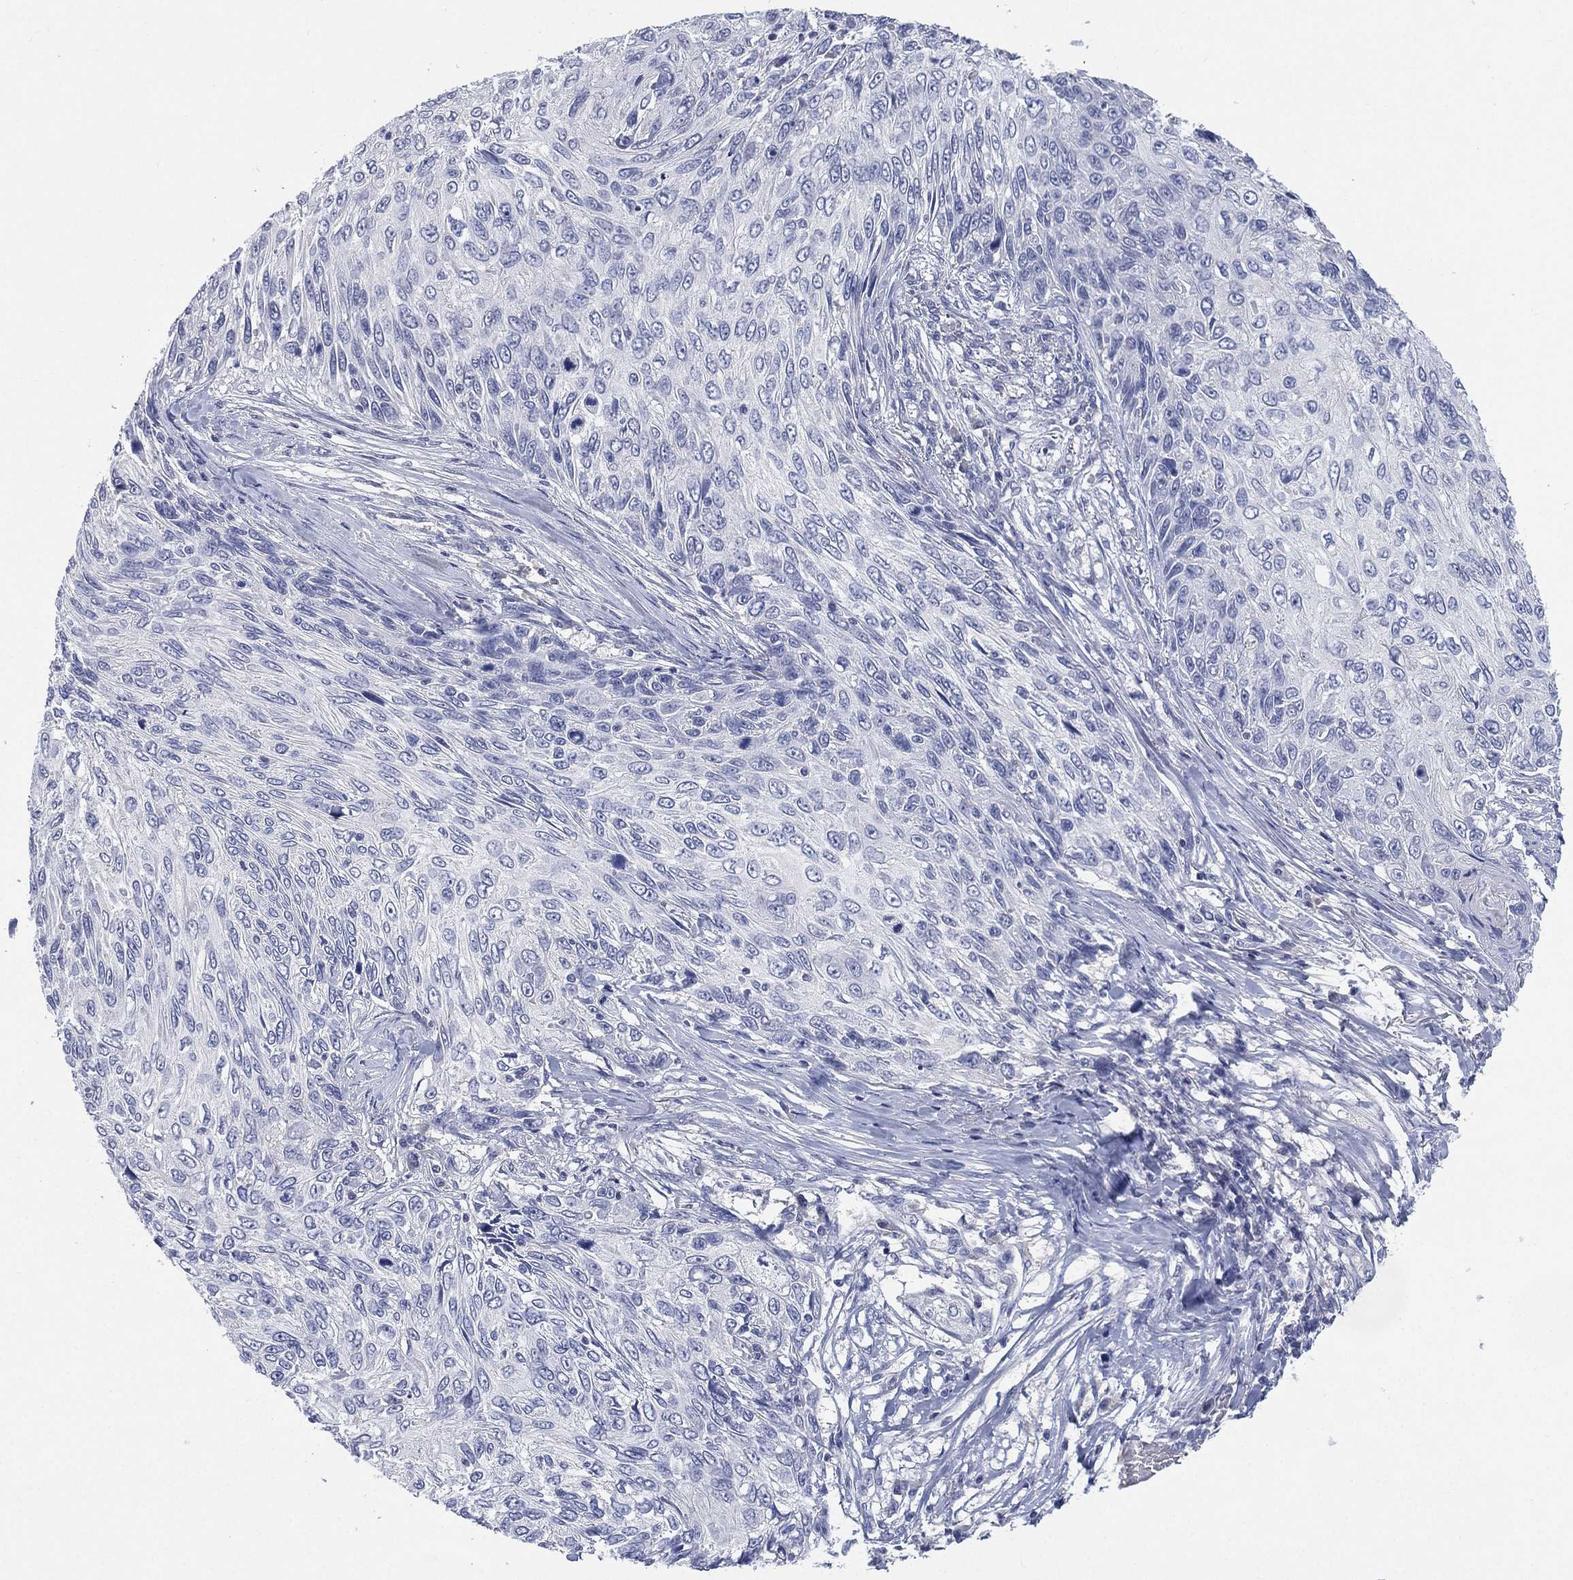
{"staining": {"intensity": "negative", "quantity": "none", "location": "none"}, "tissue": "skin cancer", "cell_type": "Tumor cells", "image_type": "cancer", "snomed": [{"axis": "morphology", "description": "Squamous cell carcinoma, NOS"}, {"axis": "topography", "description": "Skin"}], "caption": "This is an immunohistochemistry (IHC) image of human skin squamous cell carcinoma. There is no staining in tumor cells.", "gene": "KRT35", "patient": {"sex": "male", "age": 92}}